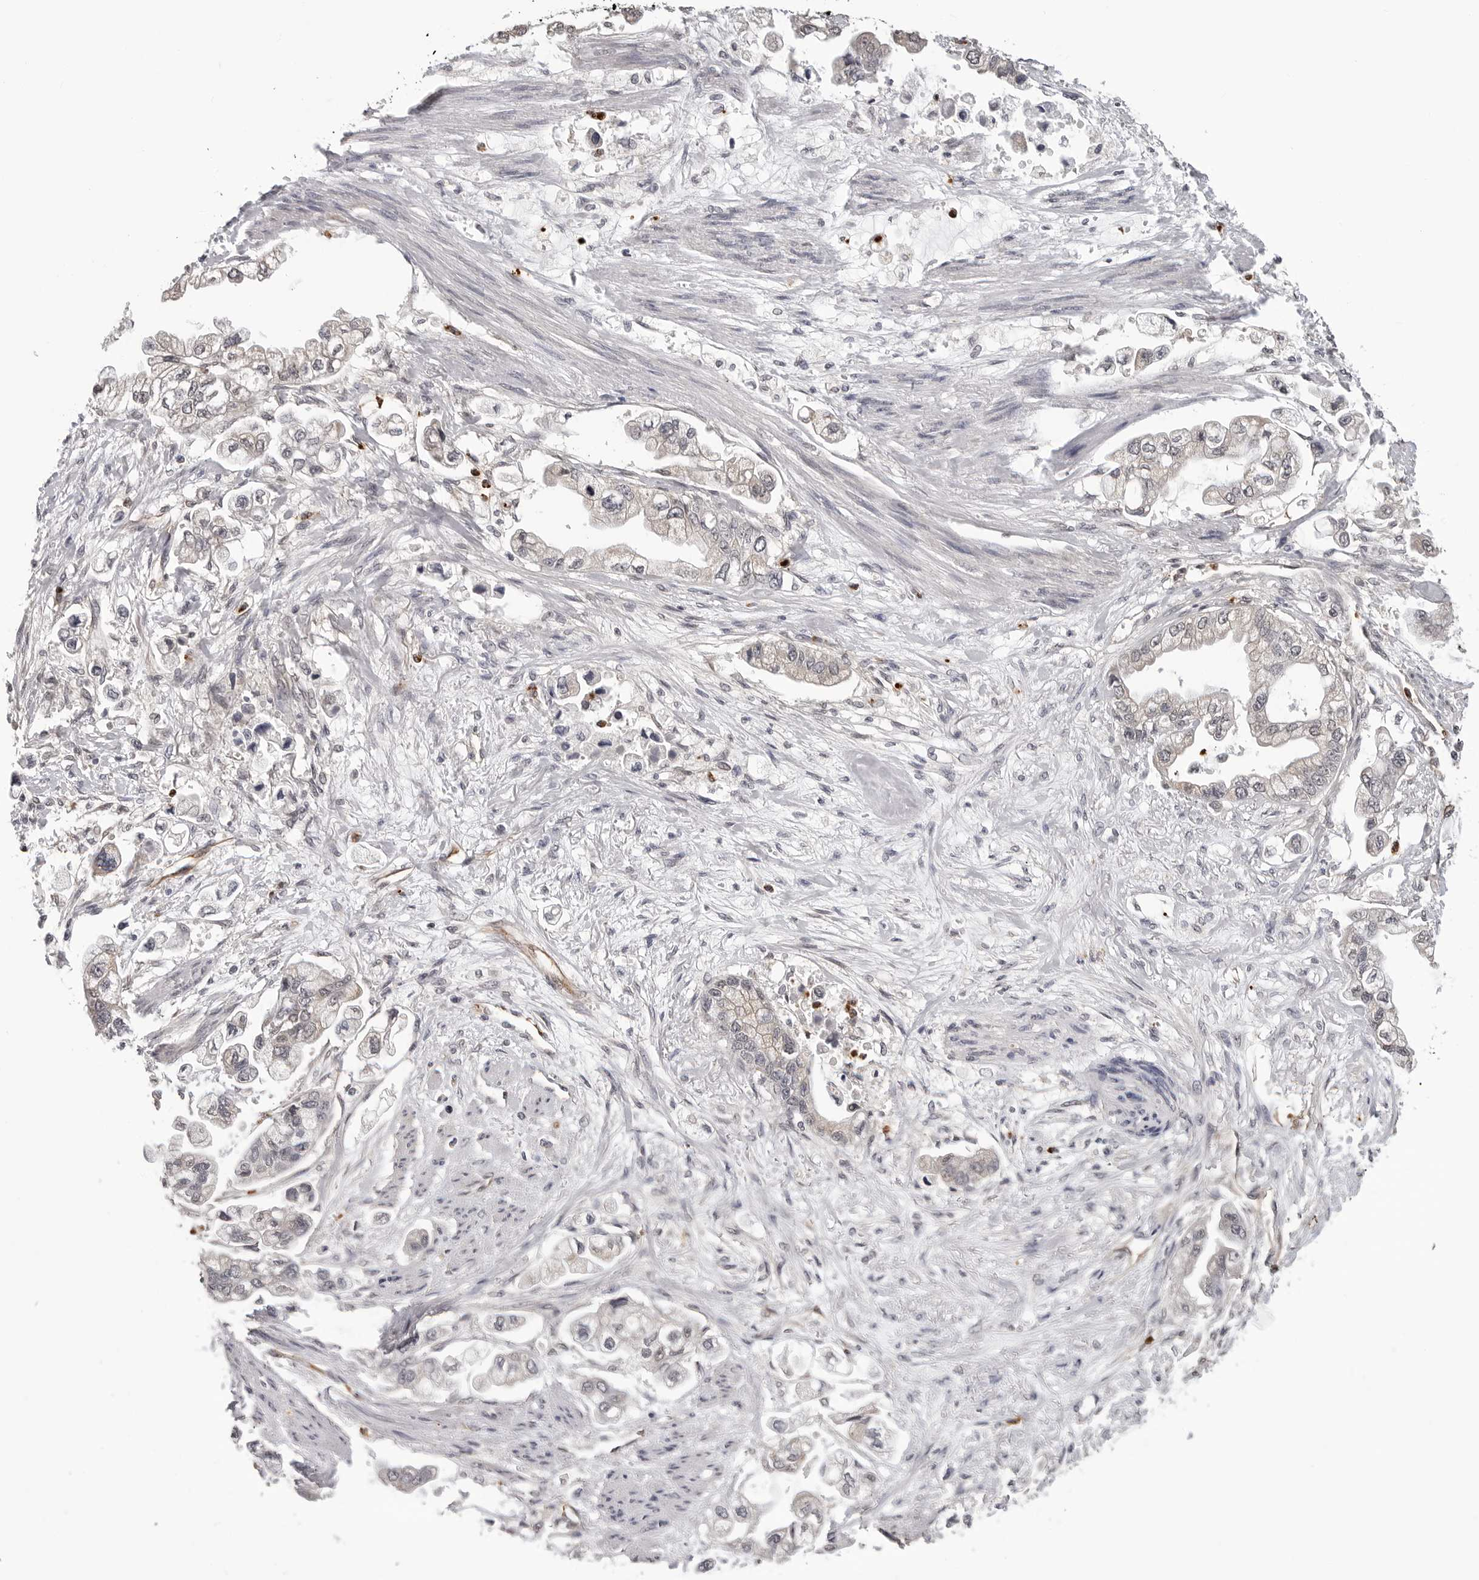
{"staining": {"intensity": "weak", "quantity": "<25%", "location": "cytoplasmic/membranous"}, "tissue": "stomach cancer", "cell_type": "Tumor cells", "image_type": "cancer", "snomed": [{"axis": "morphology", "description": "Adenocarcinoma, NOS"}, {"axis": "topography", "description": "Stomach"}], "caption": "Human stomach cancer stained for a protein using immunohistochemistry reveals no positivity in tumor cells.", "gene": "TRMT13", "patient": {"sex": "male", "age": 62}}